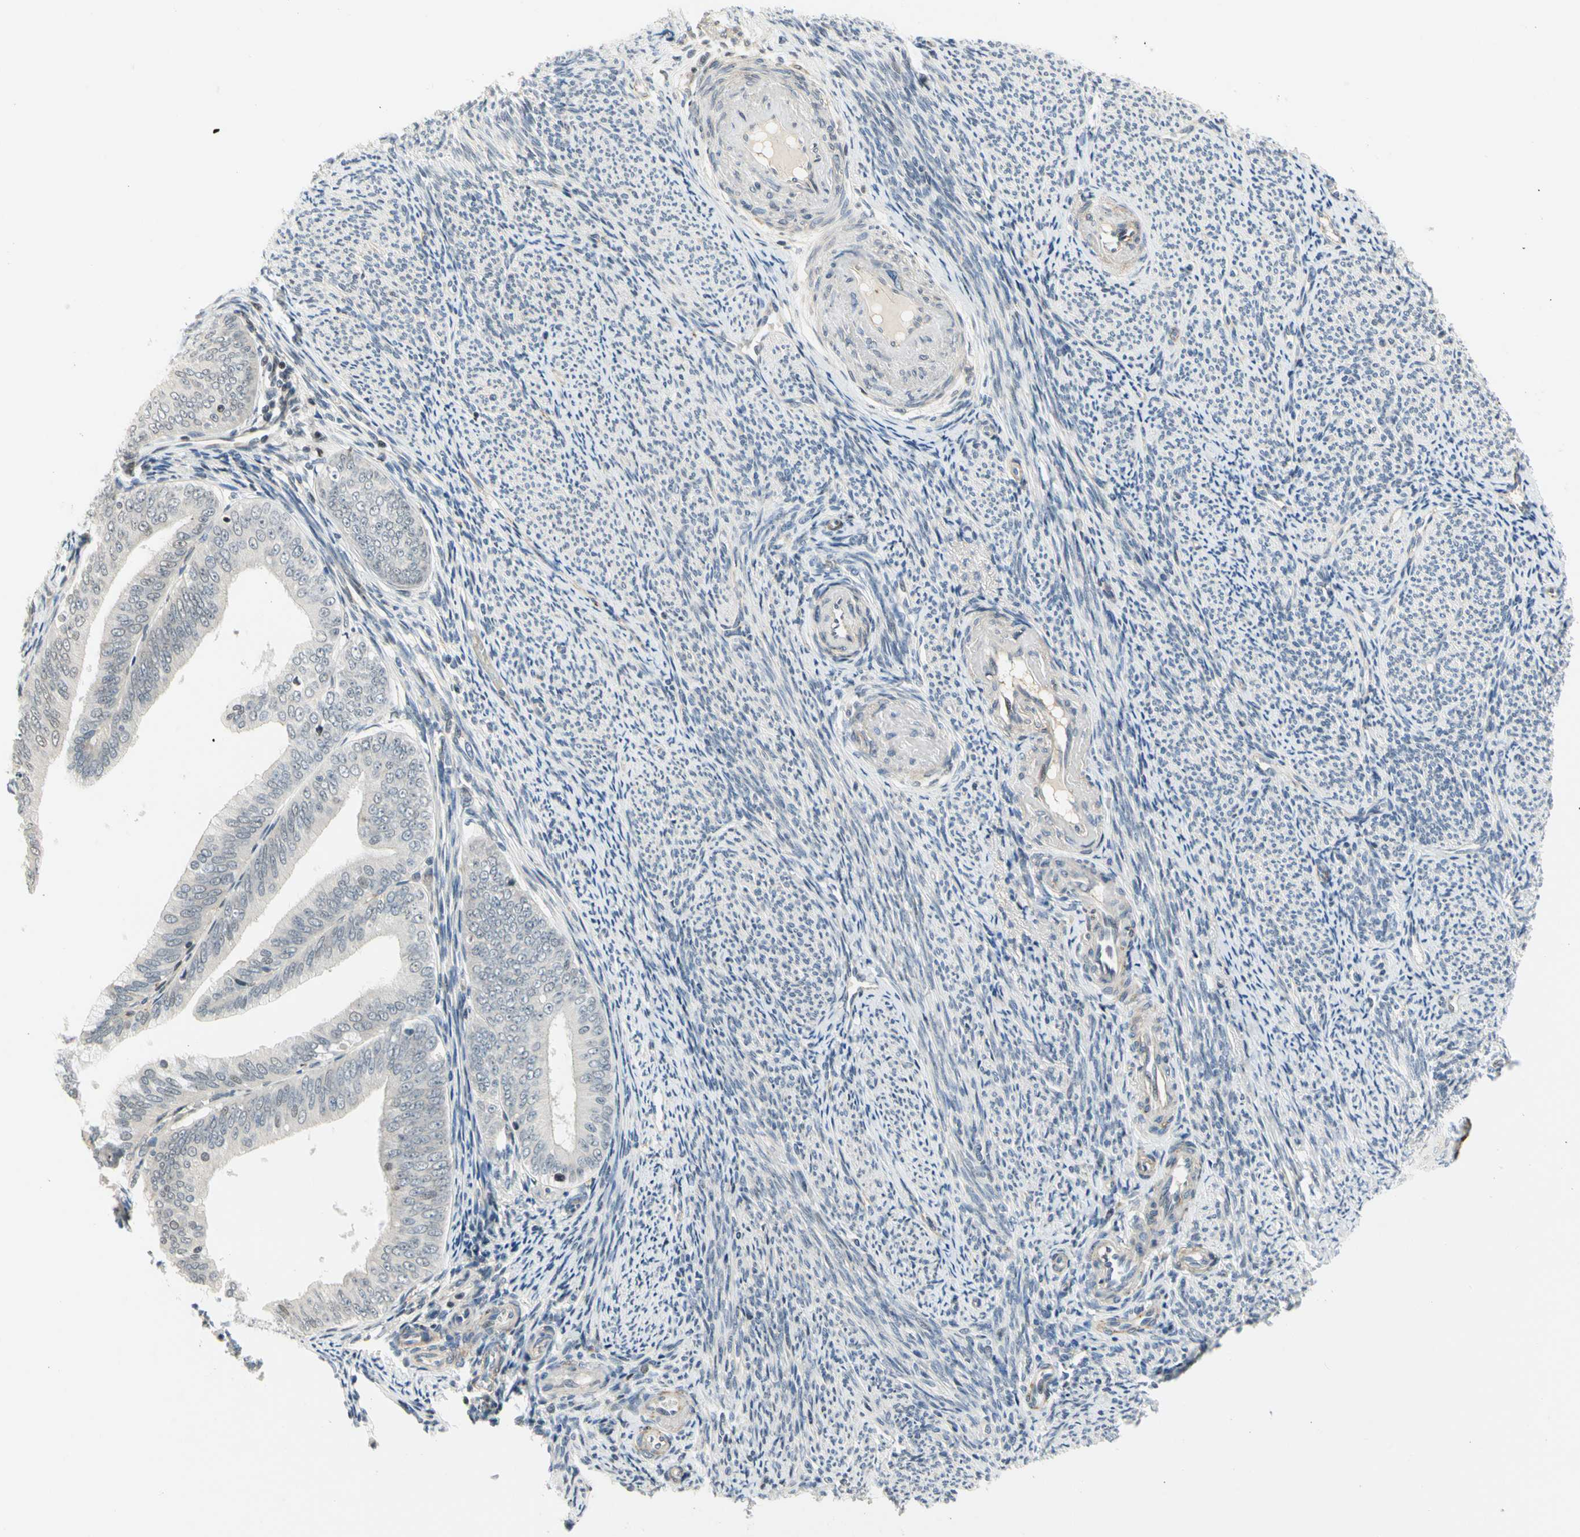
{"staining": {"intensity": "negative", "quantity": "none", "location": "none"}, "tissue": "endometrial cancer", "cell_type": "Tumor cells", "image_type": "cancer", "snomed": [{"axis": "morphology", "description": "Adenocarcinoma, NOS"}, {"axis": "topography", "description": "Endometrium"}], "caption": "Protein analysis of endometrial cancer displays no significant expression in tumor cells.", "gene": "IMPG2", "patient": {"sex": "female", "age": 63}}